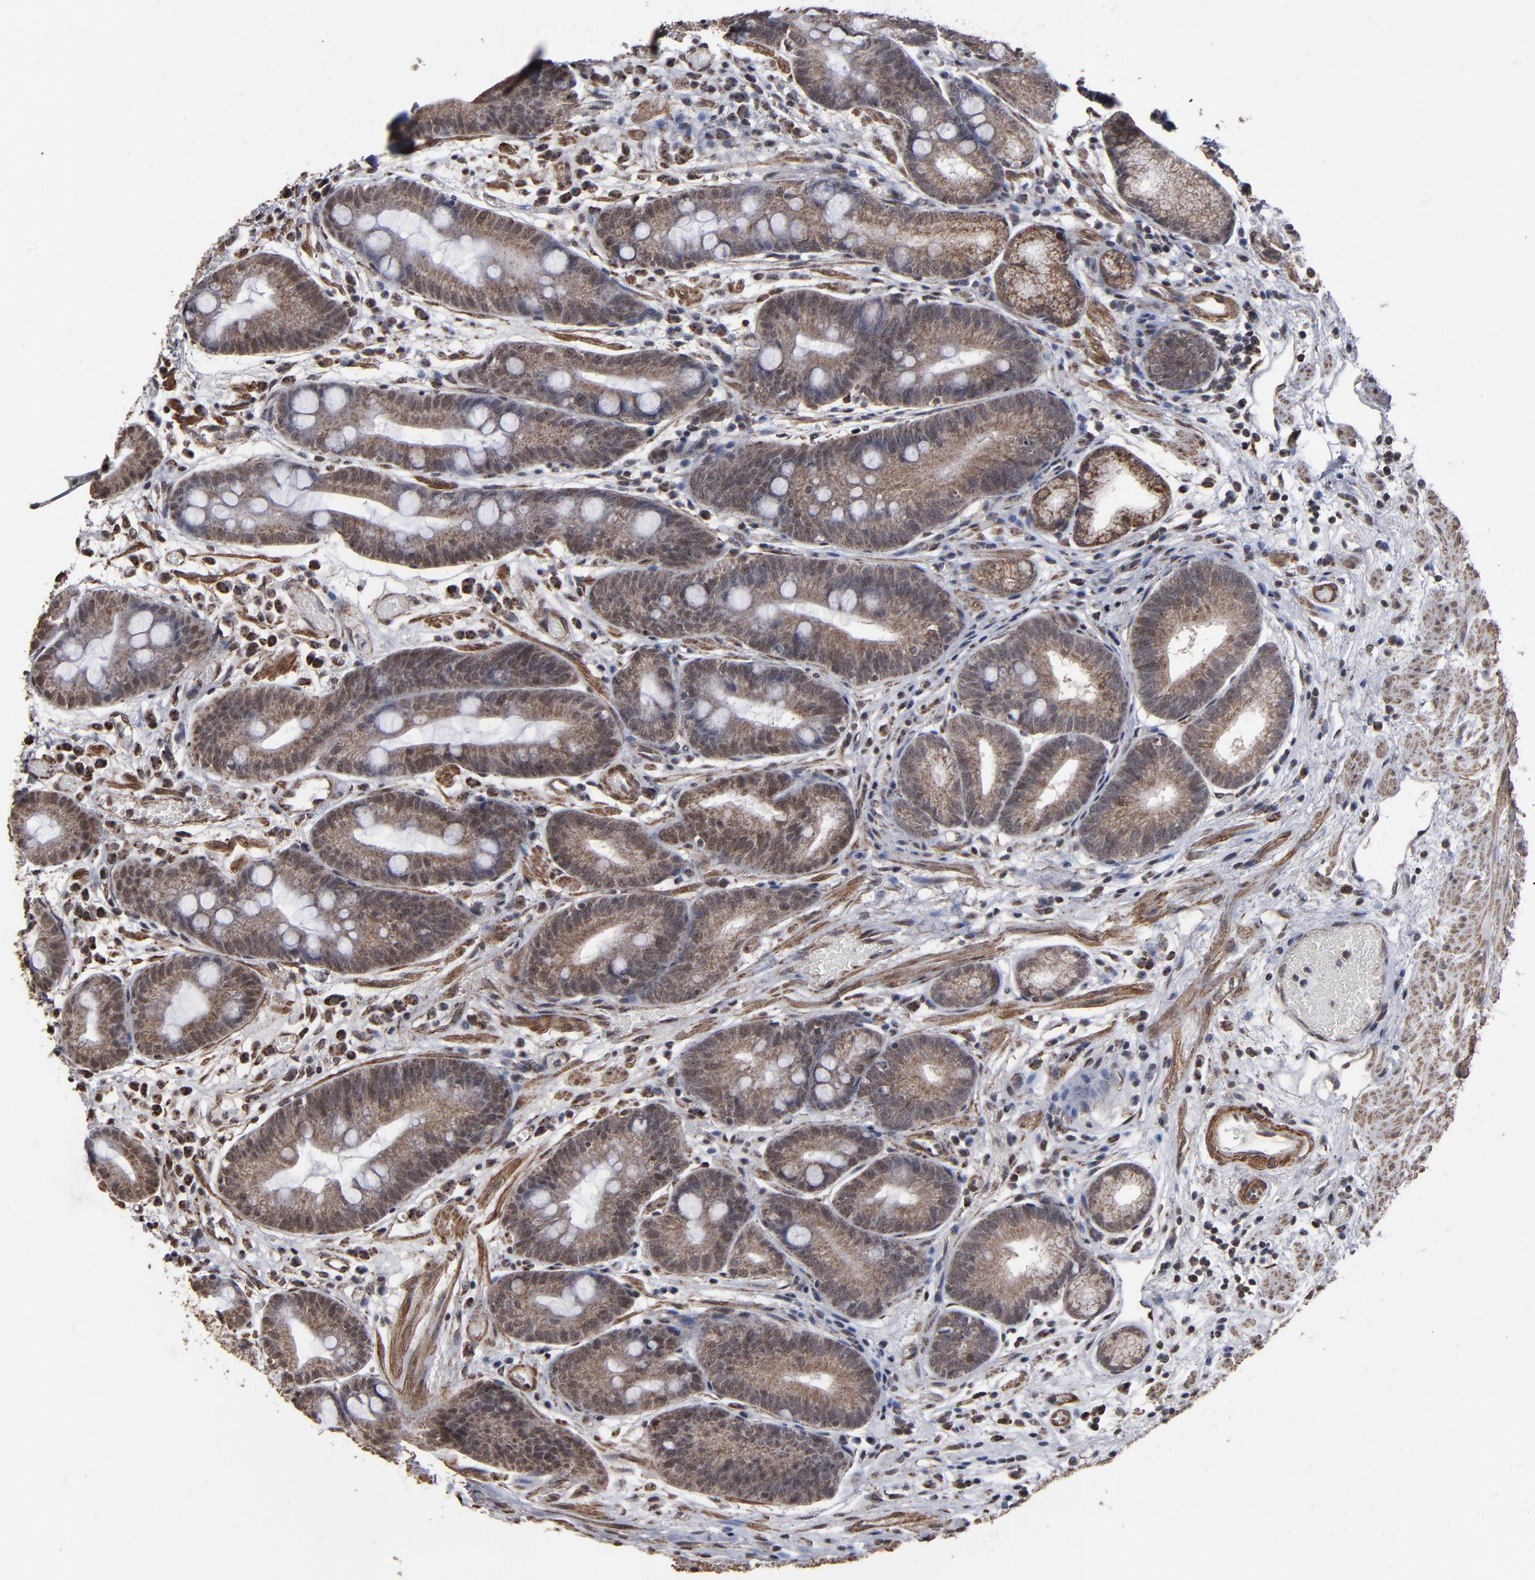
{"staining": {"intensity": "strong", "quantity": ">75%", "location": "cytoplasmic/membranous"}, "tissue": "stomach", "cell_type": "Glandular cells", "image_type": "normal", "snomed": [{"axis": "morphology", "description": "Normal tissue, NOS"}, {"axis": "morphology", "description": "Inflammation, NOS"}, {"axis": "topography", "description": "Stomach, lower"}], "caption": "Brown immunohistochemical staining in benign human stomach displays strong cytoplasmic/membranous expression in approximately >75% of glandular cells. The protein of interest is shown in brown color, while the nuclei are stained blue.", "gene": "BNIP3", "patient": {"sex": "male", "age": 59}}